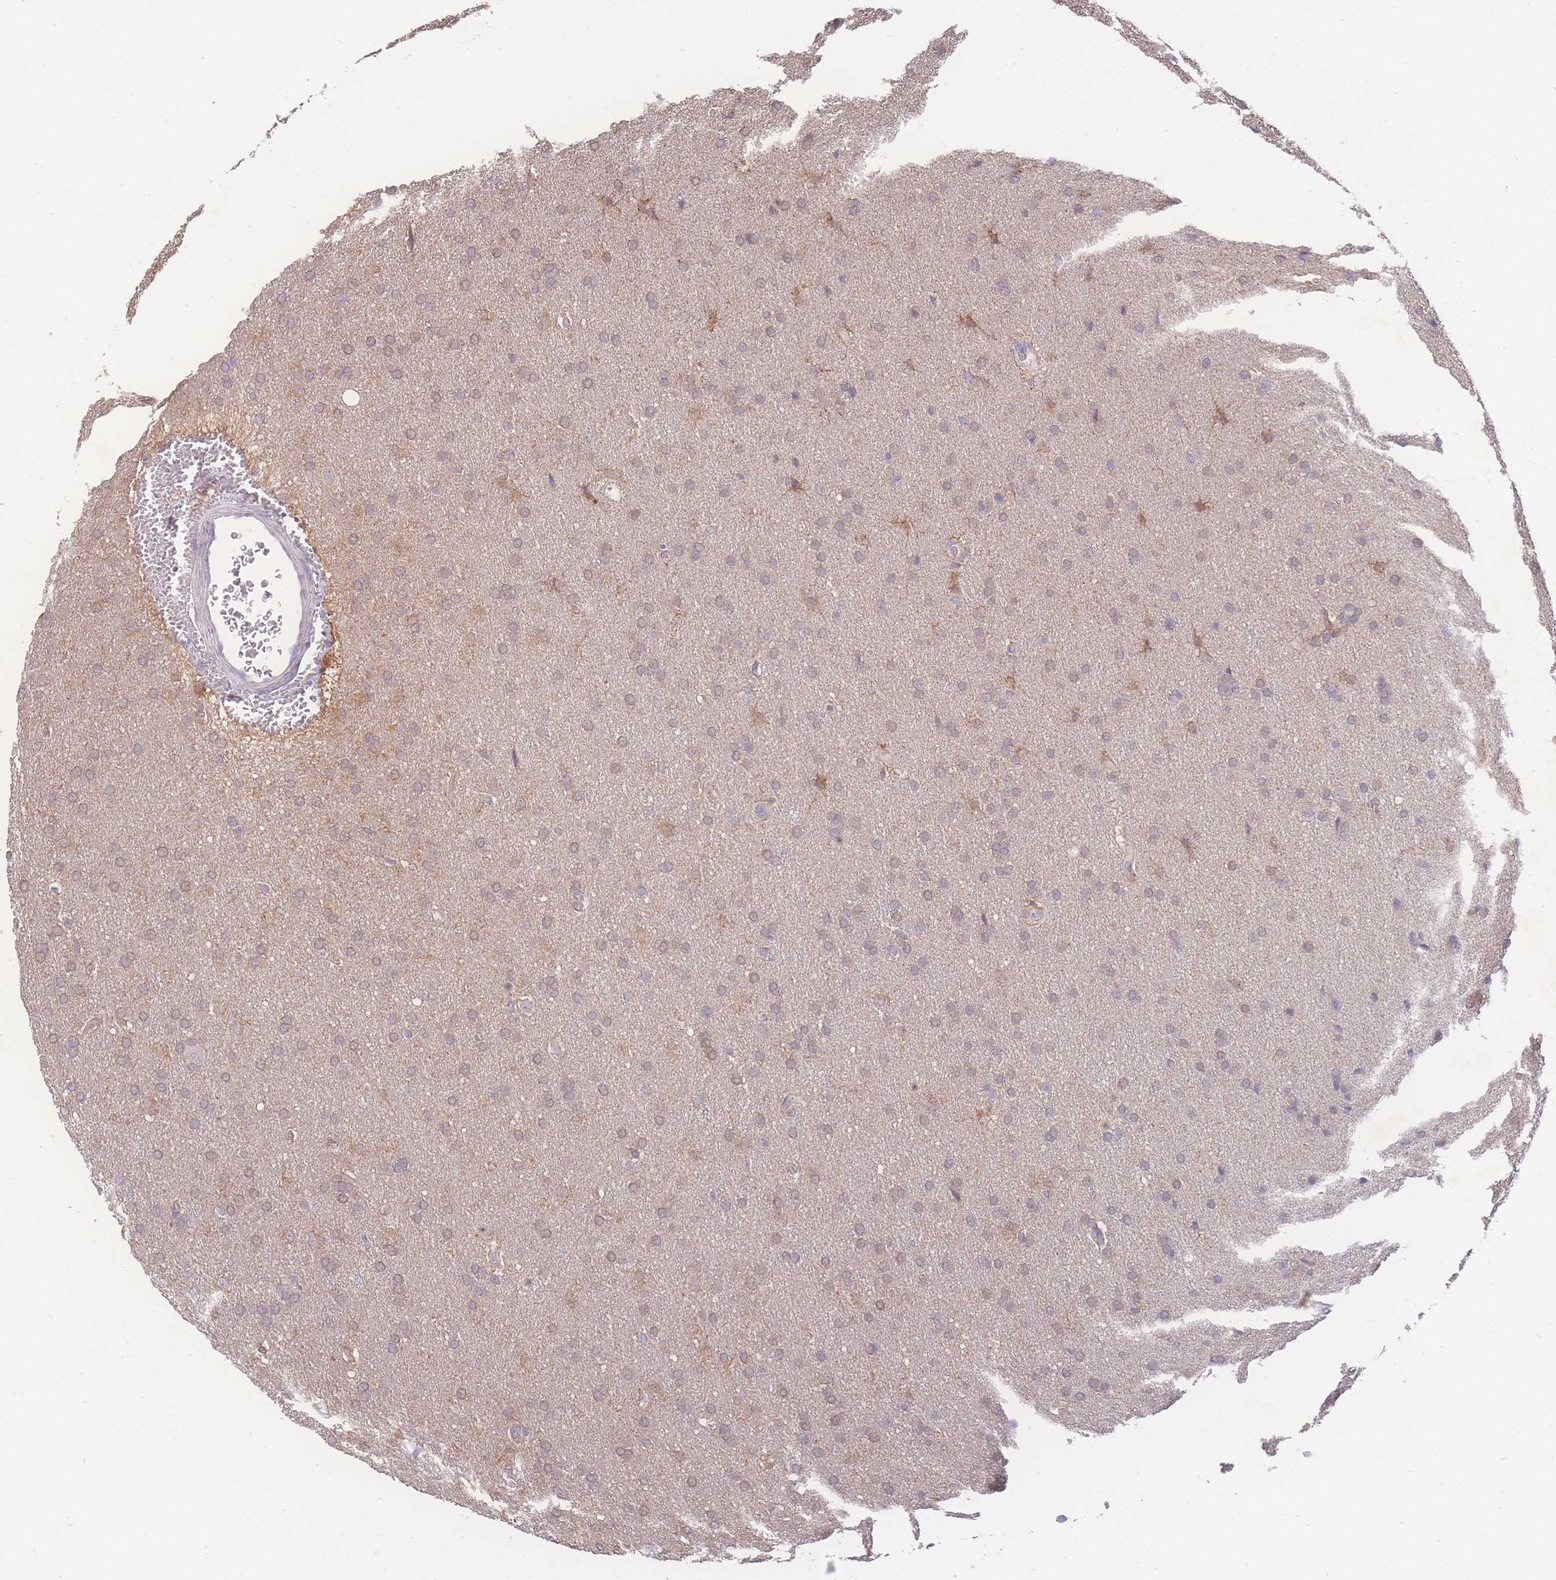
{"staining": {"intensity": "weak", "quantity": "25%-75%", "location": "cytoplasmic/membranous"}, "tissue": "glioma", "cell_type": "Tumor cells", "image_type": "cancer", "snomed": [{"axis": "morphology", "description": "Glioma, malignant, Low grade"}, {"axis": "topography", "description": "Brain"}], "caption": "Human malignant glioma (low-grade) stained with a brown dye shows weak cytoplasmic/membranous positive positivity in approximately 25%-75% of tumor cells.", "gene": "GIPR", "patient": {"sex": "female", "age": 32}}